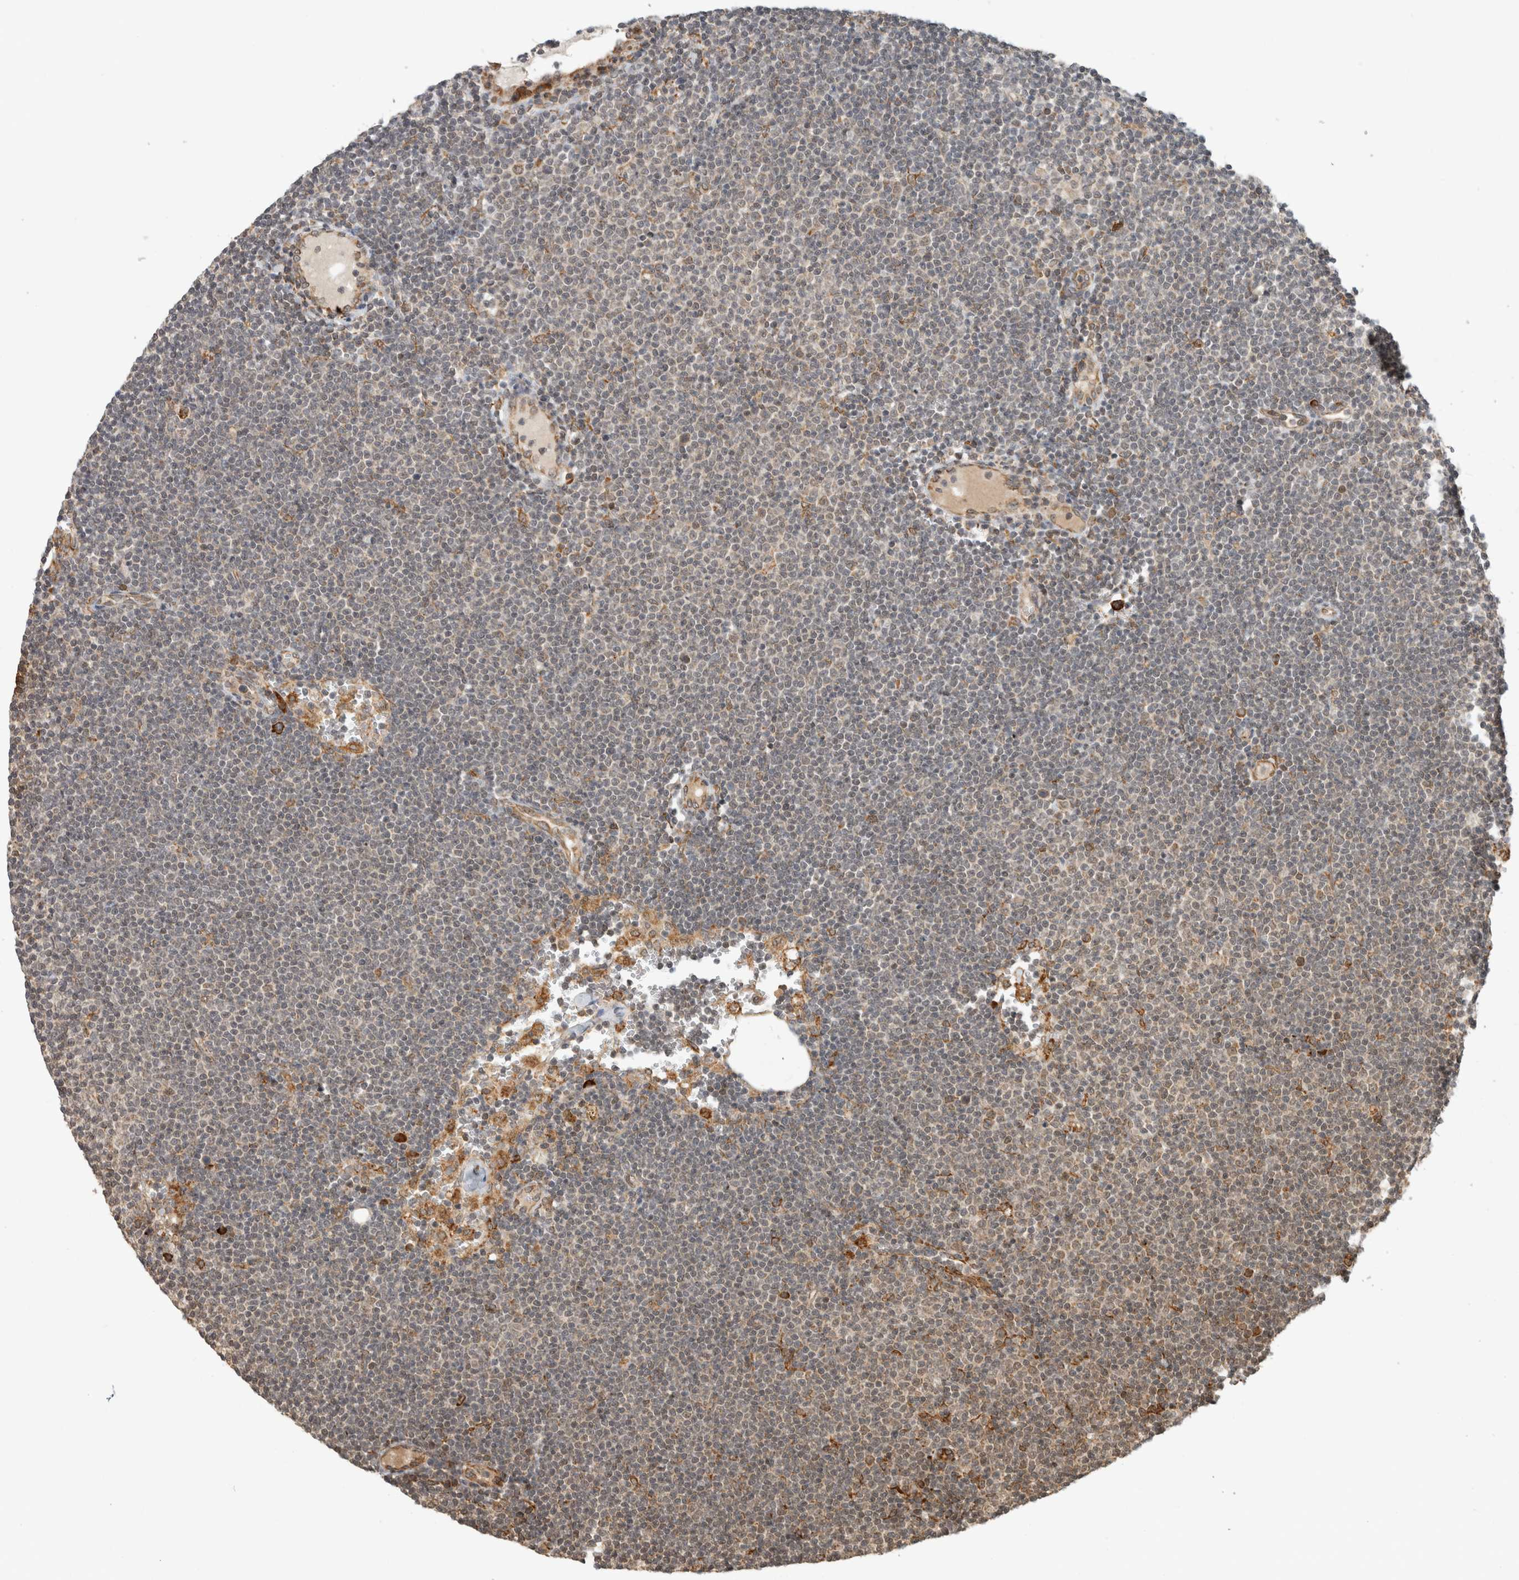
{"staining": {"intensity": "negative", "quantity": "none", "location": "none"}, "tissue": "lymphoma", "cell_type": "Tumor cells", "image_type": "cancer", "snomed": [{"axis": "morphology", "description": "Malignant lymphoma, non-Hodgkin's type, Low grade"}, {"axis": "topography", "description": "Lymph node"}], "caption": "Tumor cells are negative for protein expression in human low-grade malignant lymphoma, non-Hodgkin's type.", "gene": "MS4A7", "patient": {"sex": "female", "age": 53}}